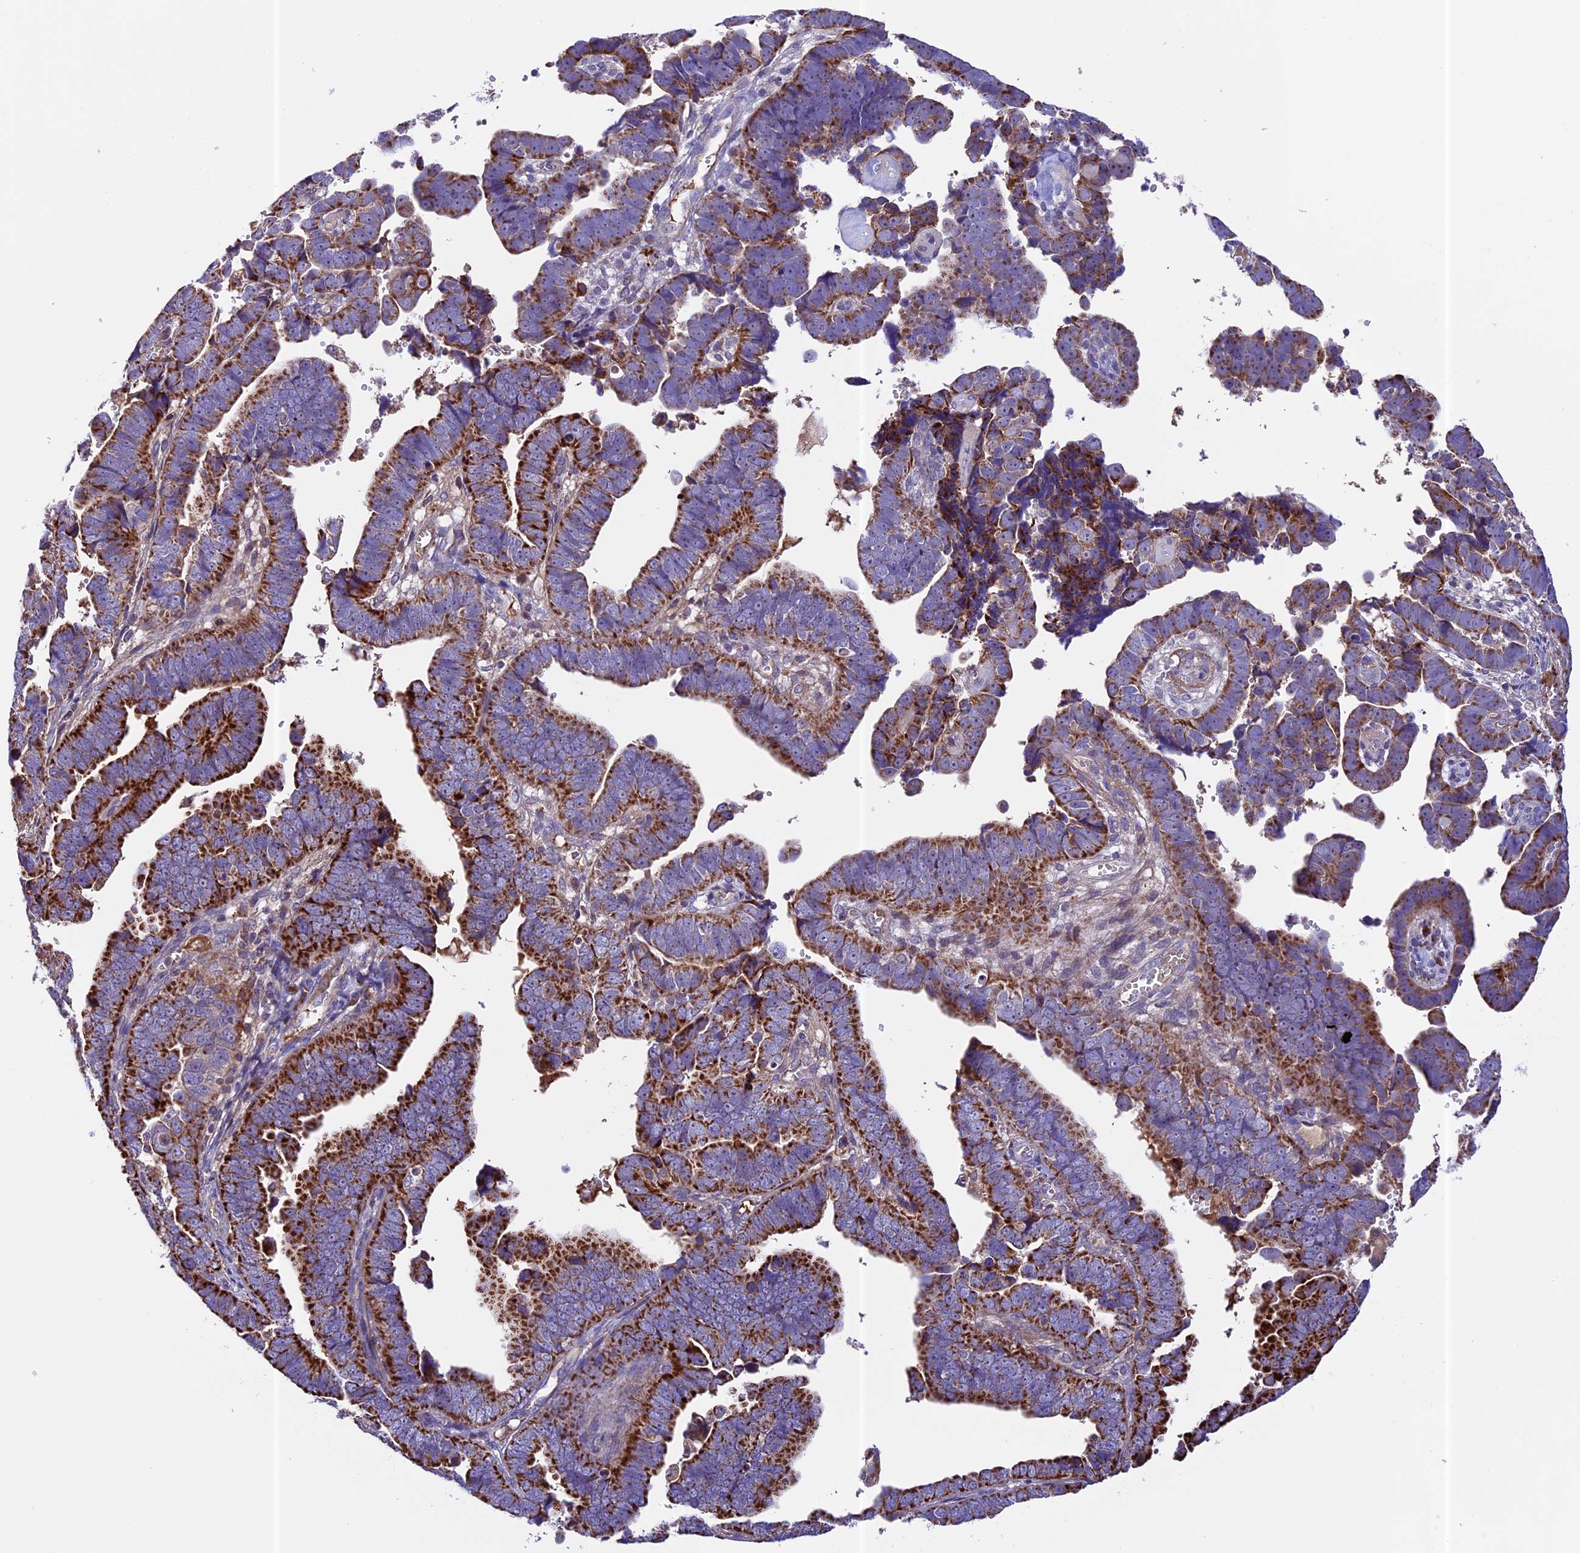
{"staining": {"intensity": "strong", "quantity": ">75%", "location": "cytoplasmic/membranous"}, "tissue": "endometrial cancer", "cell_type": "Tumor cells", "image_type": "cancer", "snomed": [{"axis": "morphology", "description": "Adenocarcinoma, NOS"}, {"axis": "topography", "description": "Endometrium"}], "caption": "A brown stain shows strong cytoplasmic/membranous staining of a protein in endometrial cancer (adenocarcinoma) tumor cells.", "gene": "METTL22", "patient": {"sex": "female", "age": 75}}